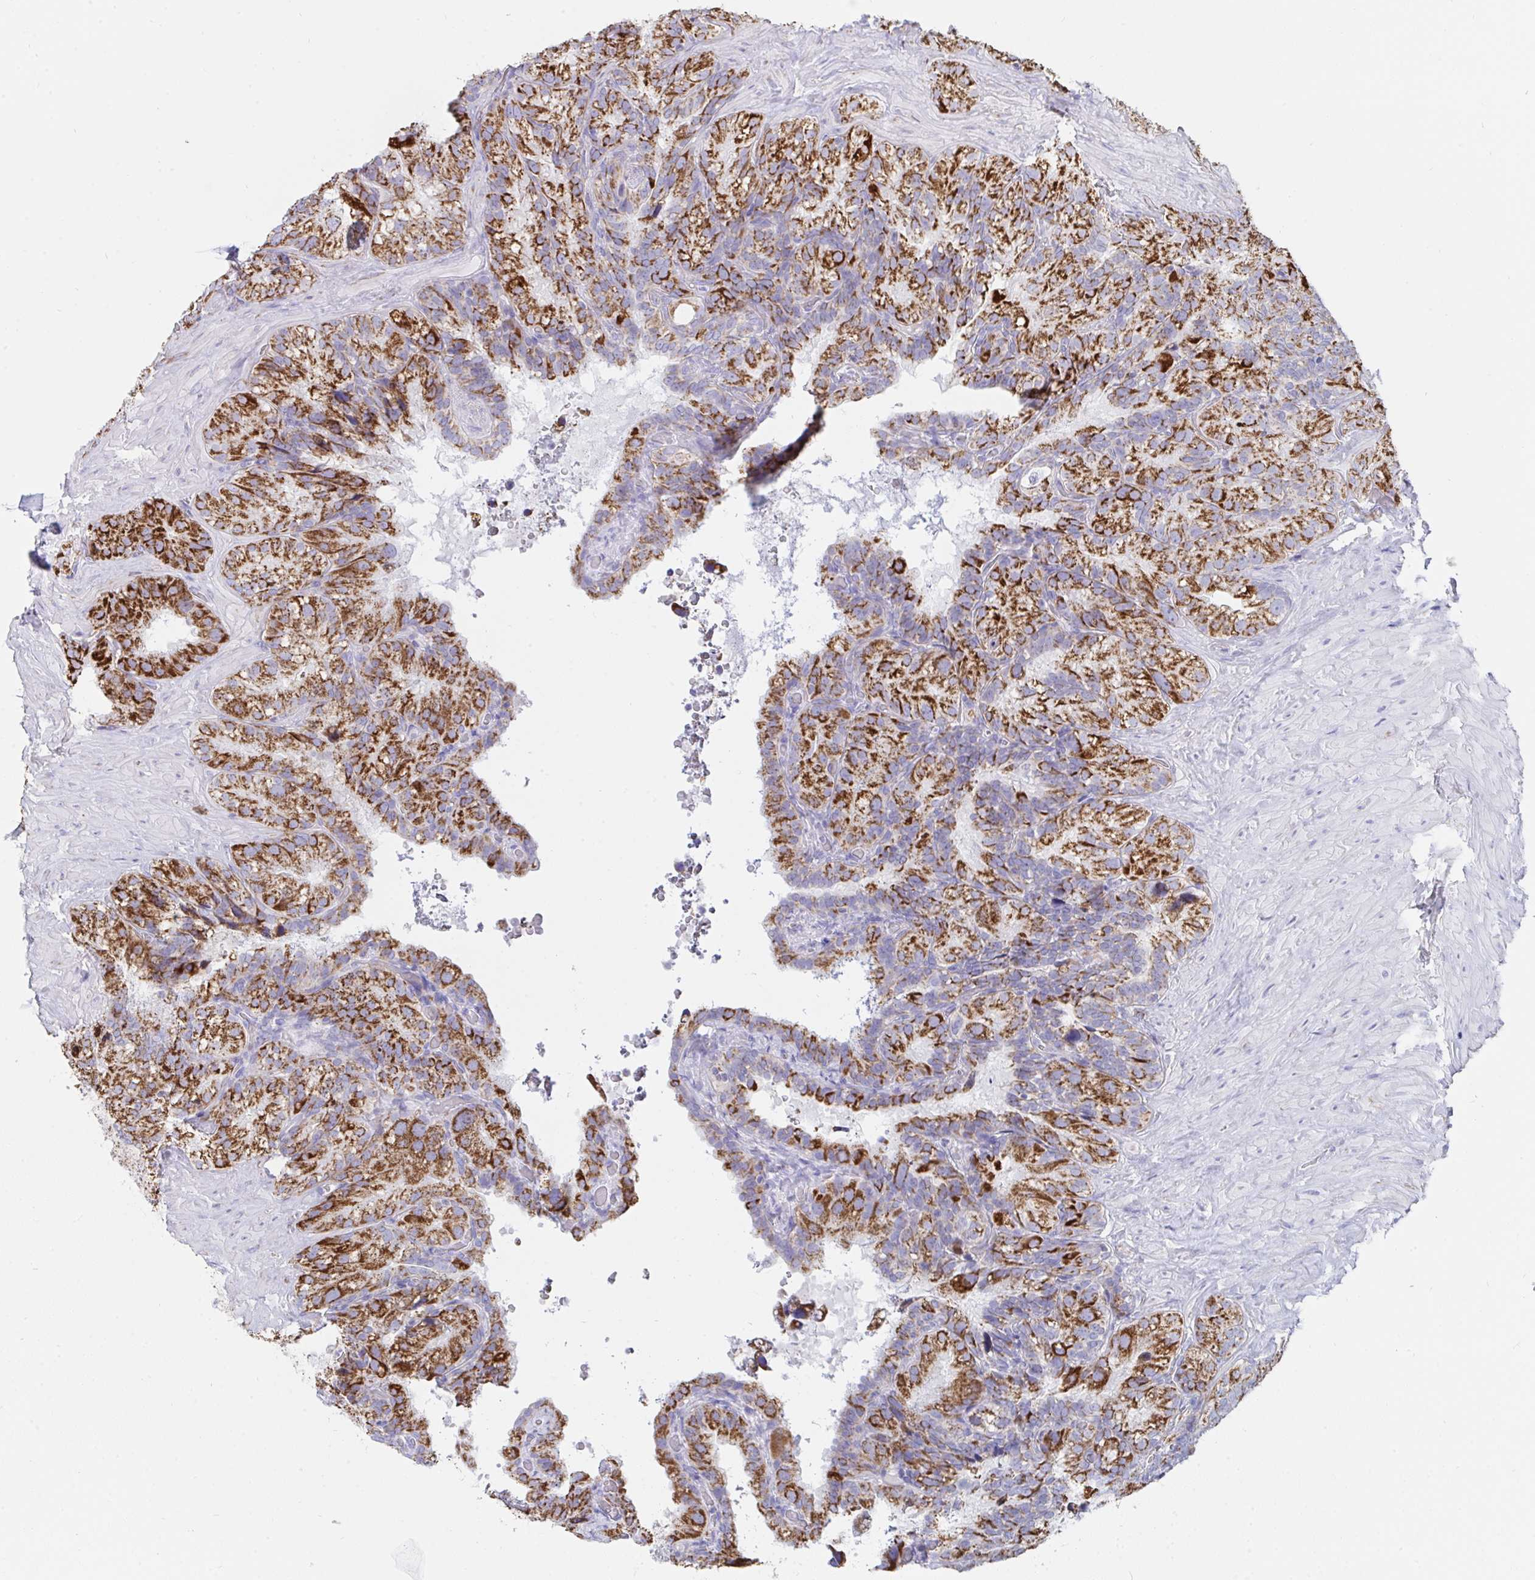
{"staining": {"intensity": "strong", "quantity": ">75%", "location": "cytoplasmic/membranous"}, "tissue": "seminal vesicle", "cell_type": "Glandular cells", "image_type": "normal", "snomed": [{"axis": "morphology", "description": "Normal tissue, NOS"}, {"axis": "topography", "description": "Seminal veicle"}], "caption": "Brown immunohistochemical staining in normal human seminal vesicle demonstrates strong cytoplasmic/membranous positivity in about >75% of glandular cells. (DAB (3,3'-diaminobenzidine) = brown stain, brightfield microscopy at high magnification).", "gene": "AIFM1", "patient": {"sex": "male", "age": 60}}